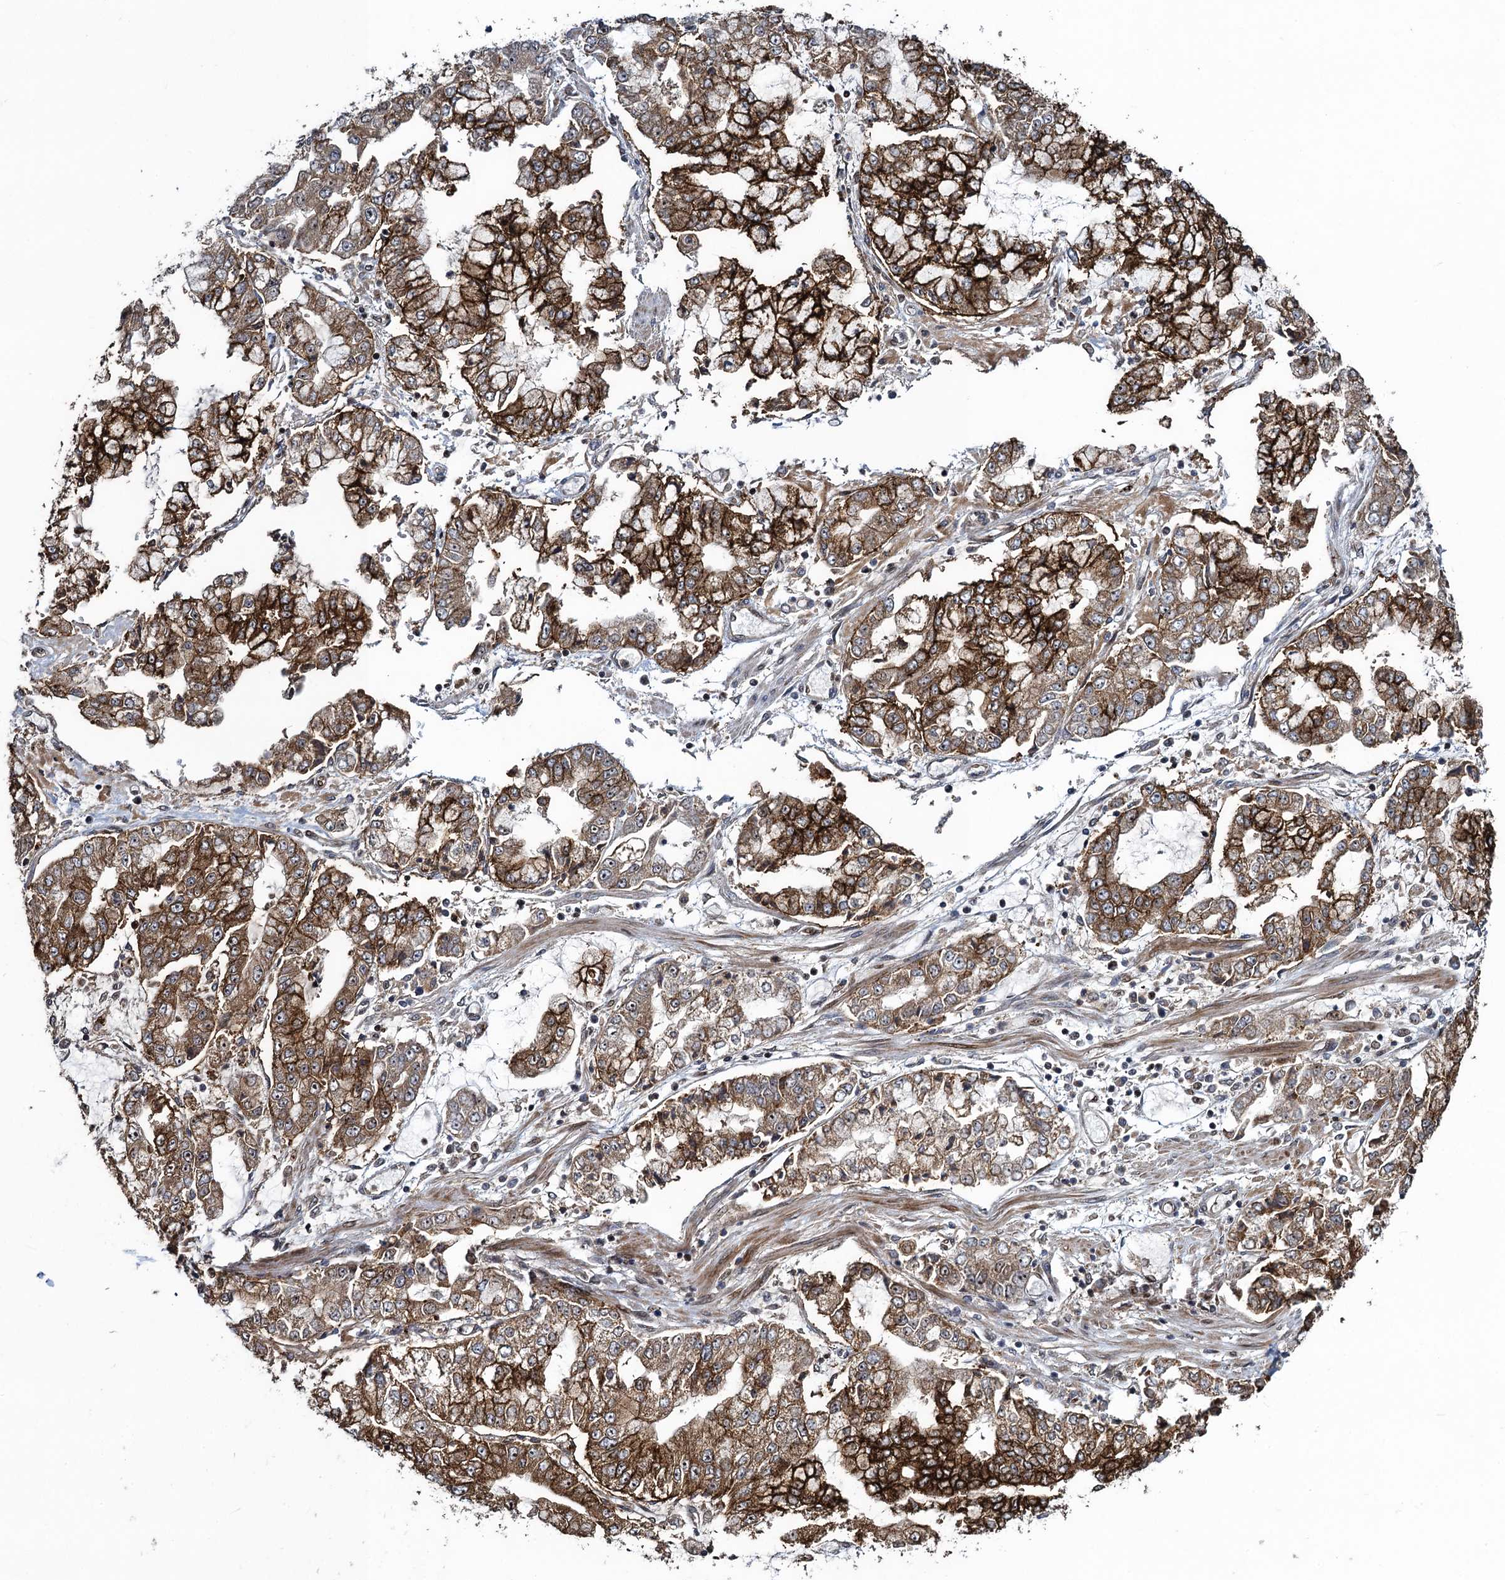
{"staining": {"intensity": "strong", "quantity": ">75%", "location": "cytoplasmic/membranous"}, "tissue": "stomach cancer", "cell_type": "Tumor cells", "image_type": "cancer", "snomed": [{"axis": "morphology", "description": "Adenocarcinoma, NOS"}, {"axis": "topography", "description": "Stomach"}], "caption": "DAB (3,3'-diaminobenzidine) immunohistochemical staining of adenocarcinoma (stomach) exhibits strong cytoplasmic/membranous protein positivity in about >75% of tumor cells.", "gene": "ATOSA", "patient": {"sex": "male", "age": 76}}